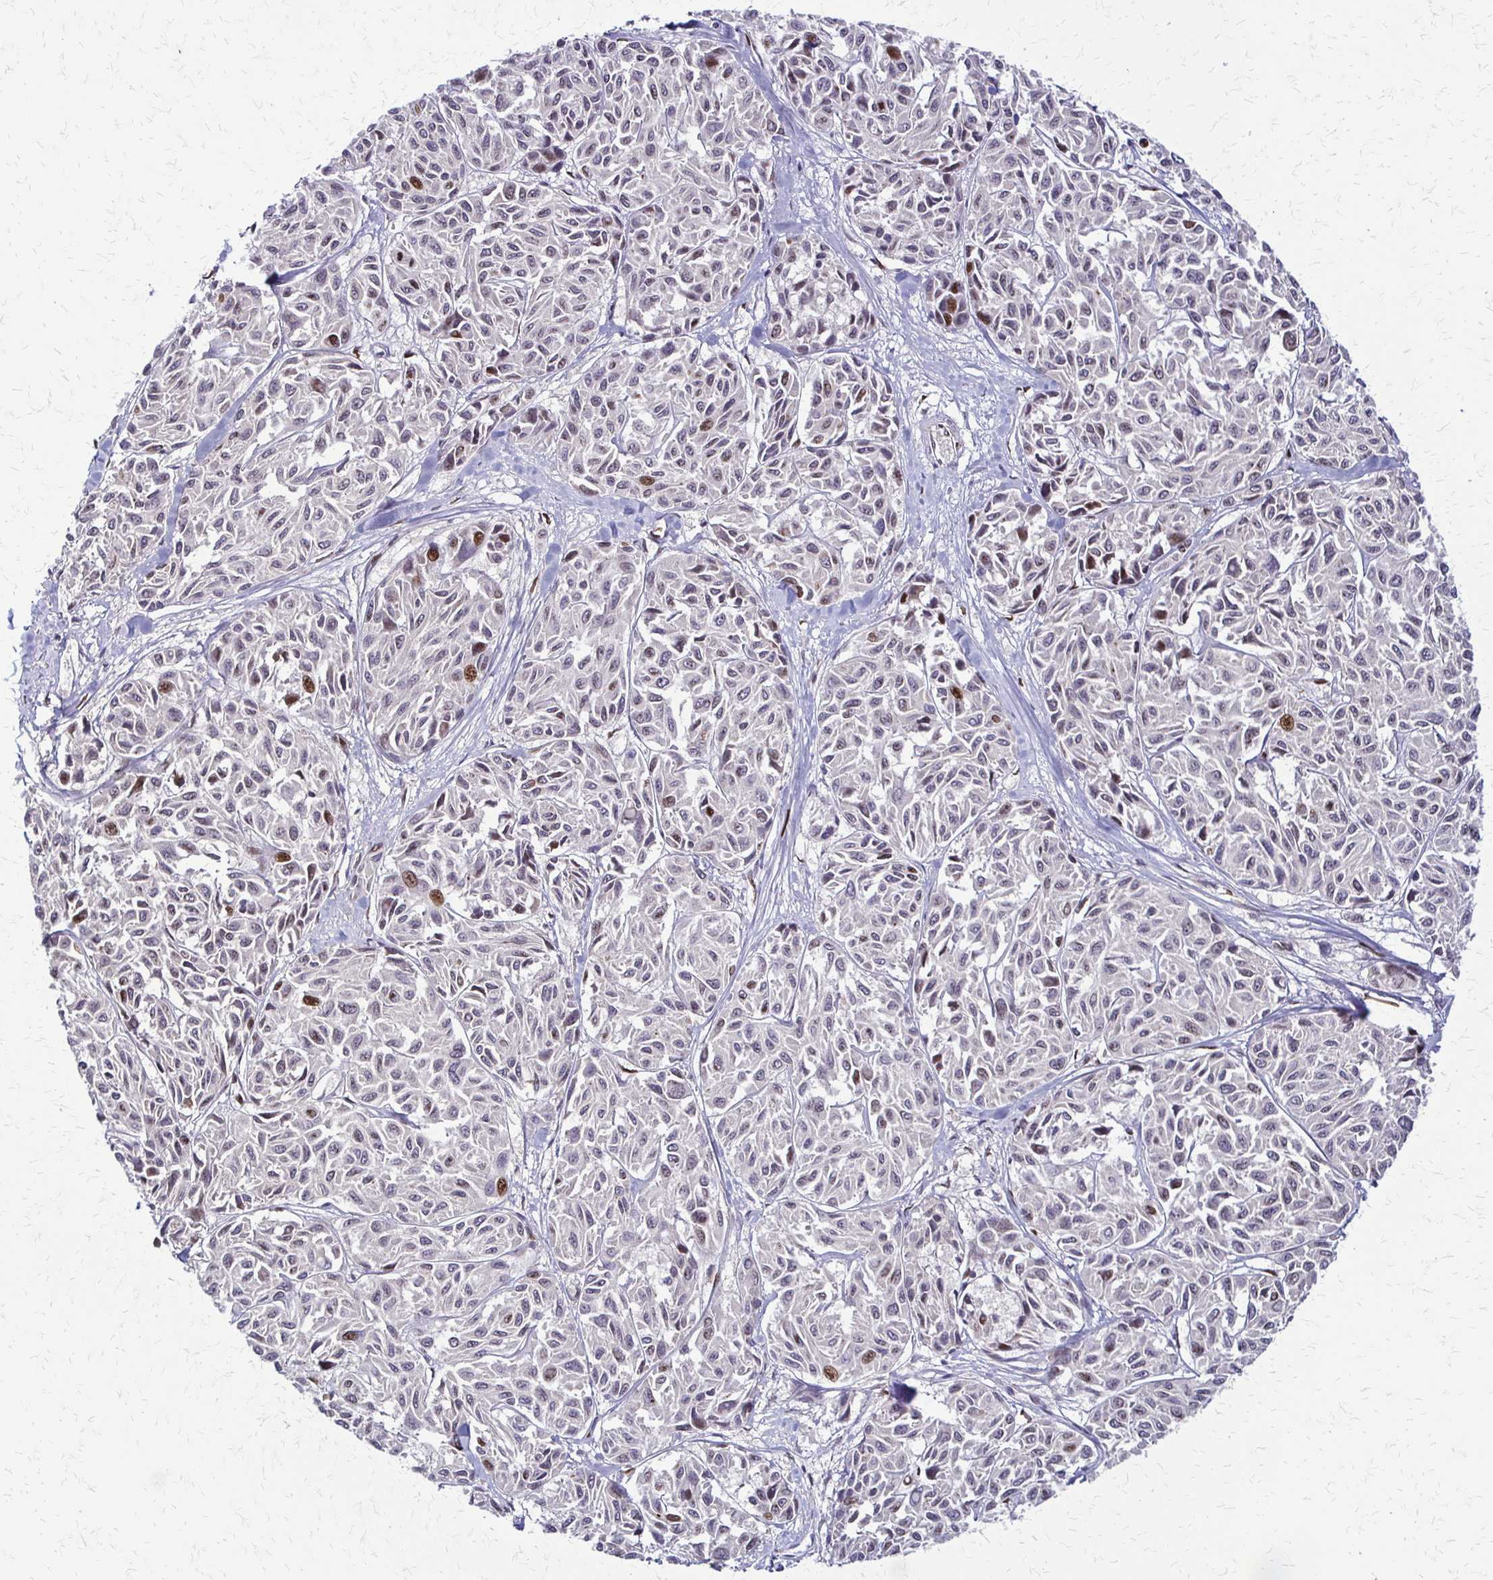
{"staining": {"intensity": "moderate", "quantity": "<25%", "location": "nuclear"}, "tissue": "melanoma", "cell_type": "Tumor cells", "image_type": "cancer", "snomed": [{"axis": "morphology", "description": "Malignant melanoma, NOS"}, {"axis": "topography", "description": "Skin"}], "caption": "Immunohistochemical staining of malignant melanoma exhibits low levels of moderate nuclear protein staining in approximately <25% of tumor cells.", "gene": "TRIR", "patient": {"sex": "female", "age": 66}}